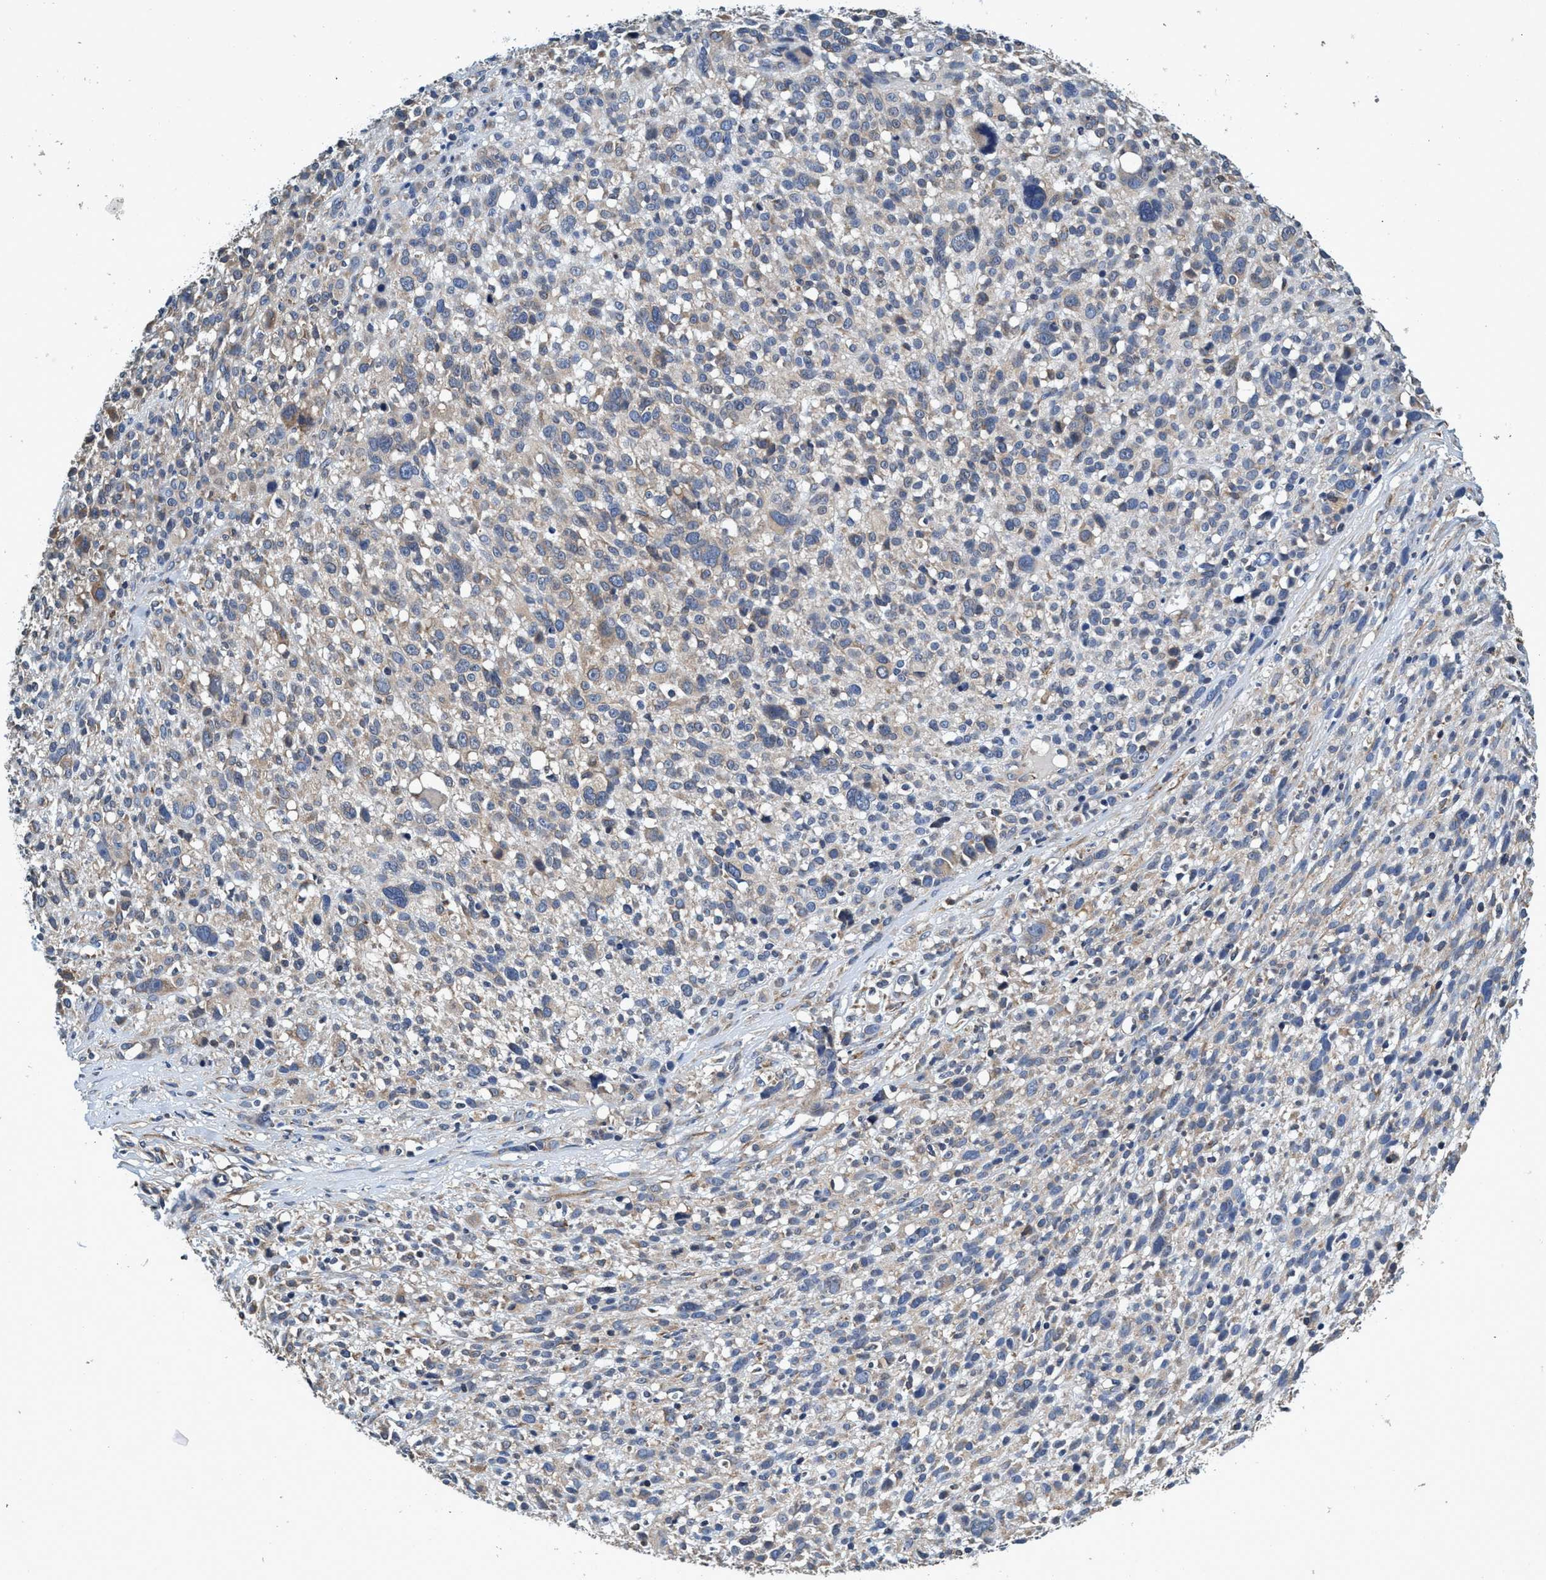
{"staining": {"intensity": "weak", "quantity": "25%-75%", "location": "cytoplasmic/membranous"}, "tissue": "melanoma", "cell_type": "Tumor cells", "image_type": "cancer", "snomed": [{"axis": "morphology", "description": "Malignant melanoma, NOS"}, {"axis": "topography", "description": "Skin"}], "caption": "There is low levels of weak cytoplasmic/membranous positivity in tumor cells of malignant melanoma, as demonstrated by immunohistochemical staining (brown color).", "gene": "CALCOCO2", "patient": {"sex": "female", "age": 55}}